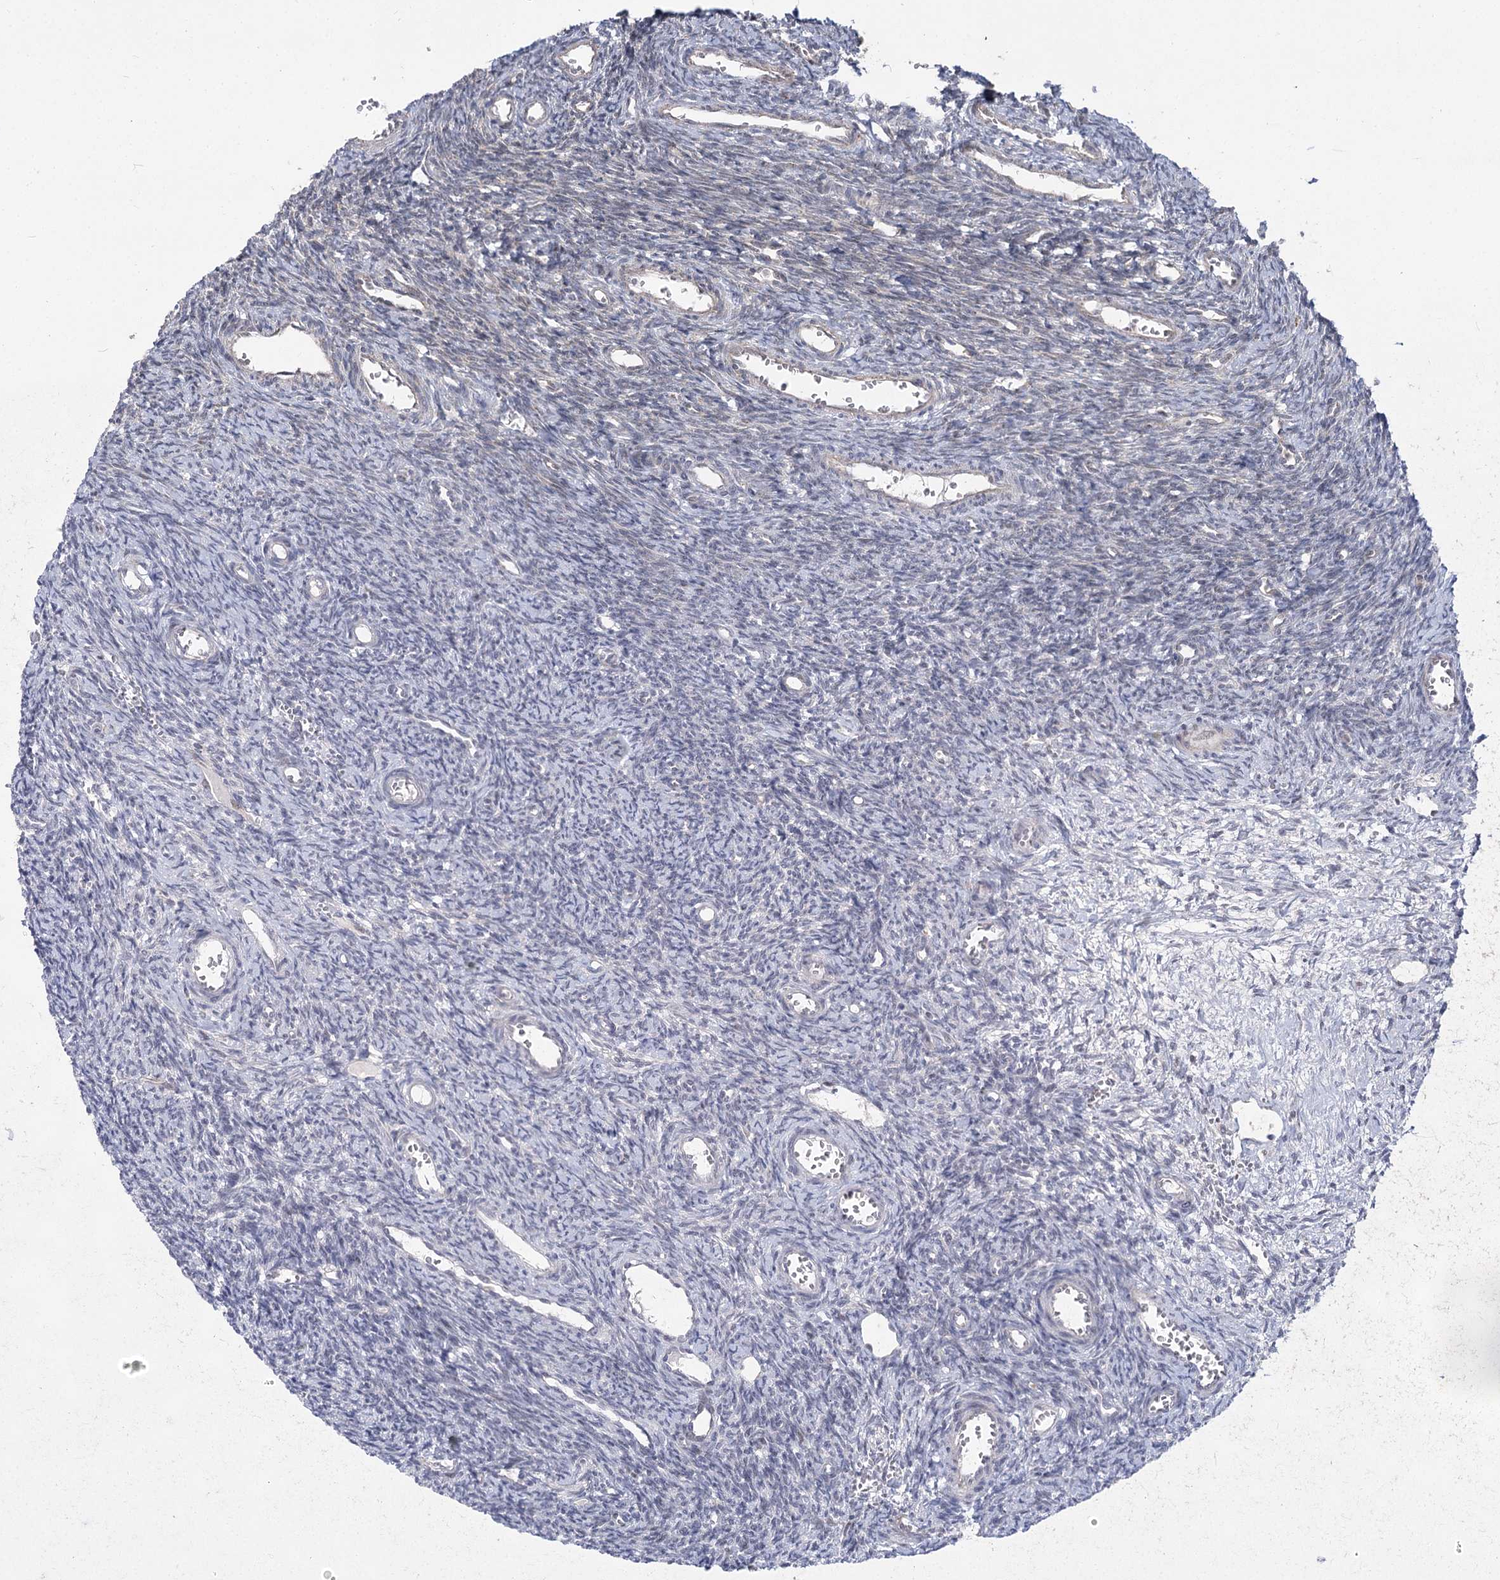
{"staining": {"intensity": "negative", "quantity": "none", "location": "none"}, "tissue": "ovary", "cell_type": "Ovarian stroma cells", "image_type": "normal", "snomed": [{"axis": "morphology", "description": "Normal tissue, NOS"}, {"axis": "topography", "description": "Ovary"}], "caption": "Immunohistochemistry image of unremarkable ovary: human ovary stained with DAB demonstrates no significant protein staining in ovarian stroma cells.", "gene": "SLC4A1AP", "patient": {"sex": "female", "age": 39}}